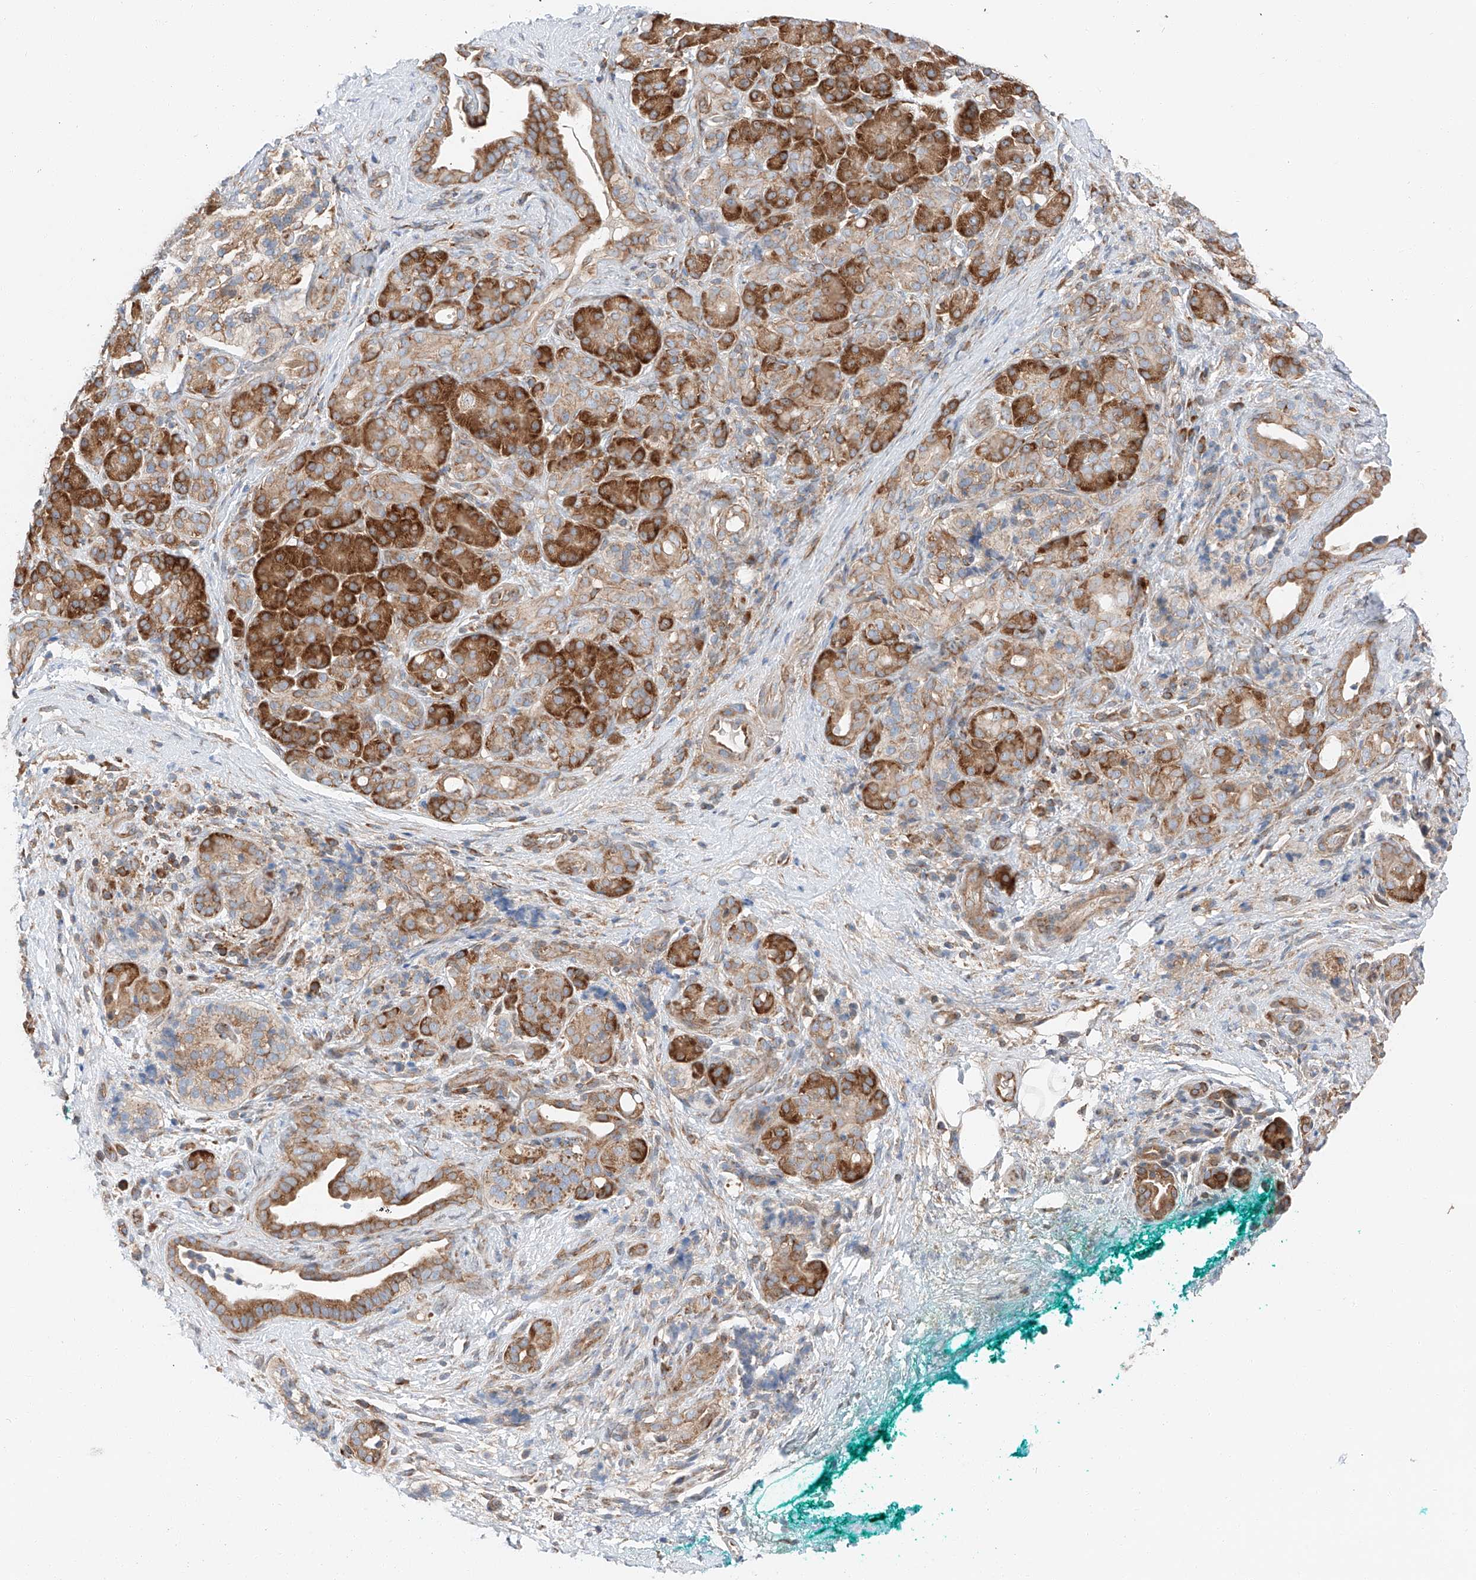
{"staining": {"intensity": "strong", "quantity": ">75%", "location": "cytoplasmic/membranous"}, "tissue": "pancreatic cancer", "cell_type": "Tumor cells", "image_type": "cancer", "snomed": [{"axis": "morphology", "description": "Adenocarcinoma, NOS"}, {"axis": "topography", "description": "Pancreas"}], "caption": "A high amount of strong cytoplasmic/membranous expression is identified in about >75% of tumor cells in pancreatic adenocarcinoma tissue. The staining was performed using DAB, with brown indicating positive protein expression. Nuclei are stained blue with hematoxylin.", "gene": "ZC3H15", "patient": {"sex": "male", "age": 78}}